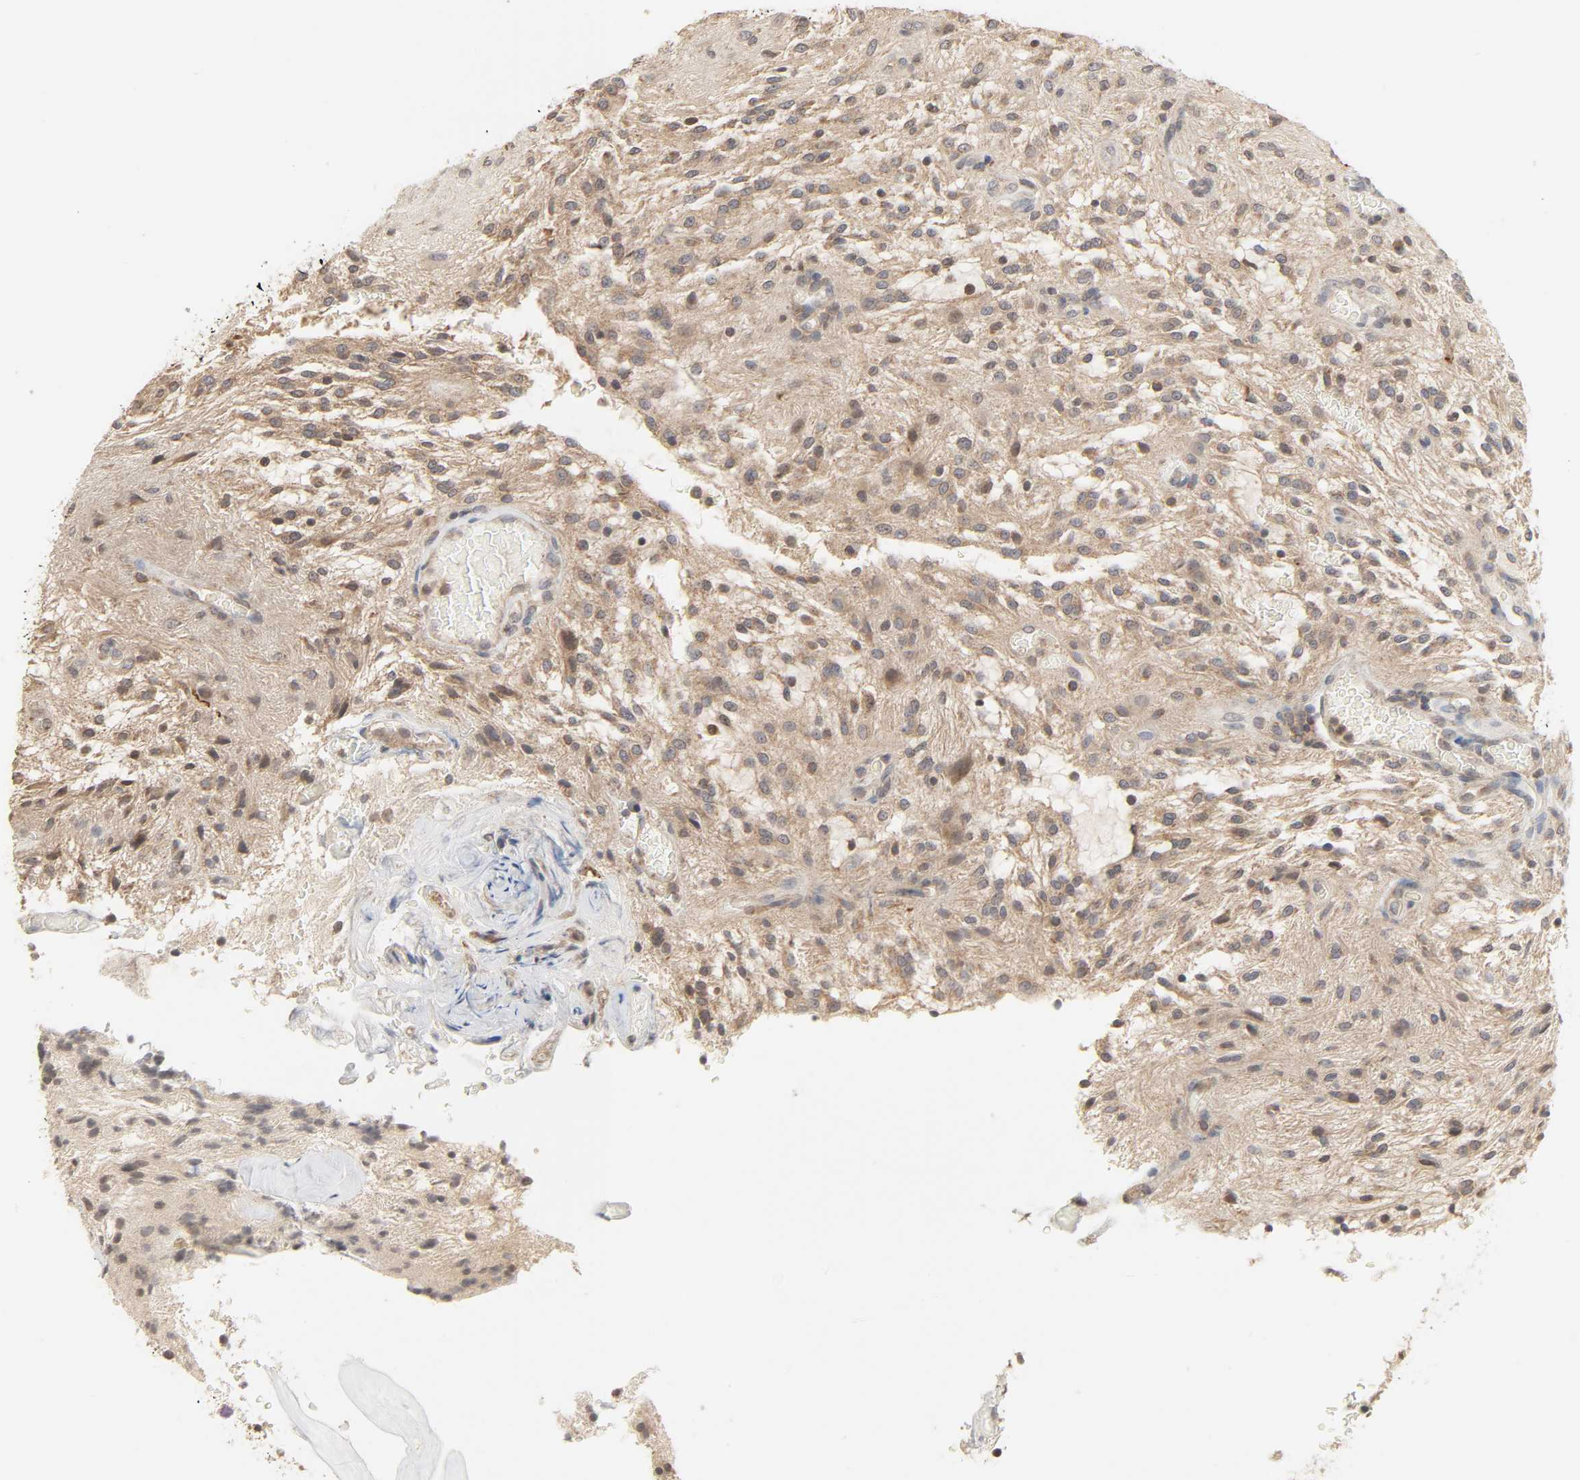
{"staining": {"intensity": "weak", "quantity": ">75%", "location": "cytoplasmic/membranous"}, "tissue": "glioma", "cell_type": "Tumor cells", "image_type": "cancer", "snomed": [{"axis": "morphology", "description": "Glioma, malignant, NOS"}, {"axis": "topography", "description": "Cerebellum"}], "caption": "Immunohistochemical staining of glioma exhibits weak cytoplasmic/membranous protein positivity in about >75% of tumor cells.", "gene": "CLEC4E", "patient": {"sex": "female", "age": 10}}